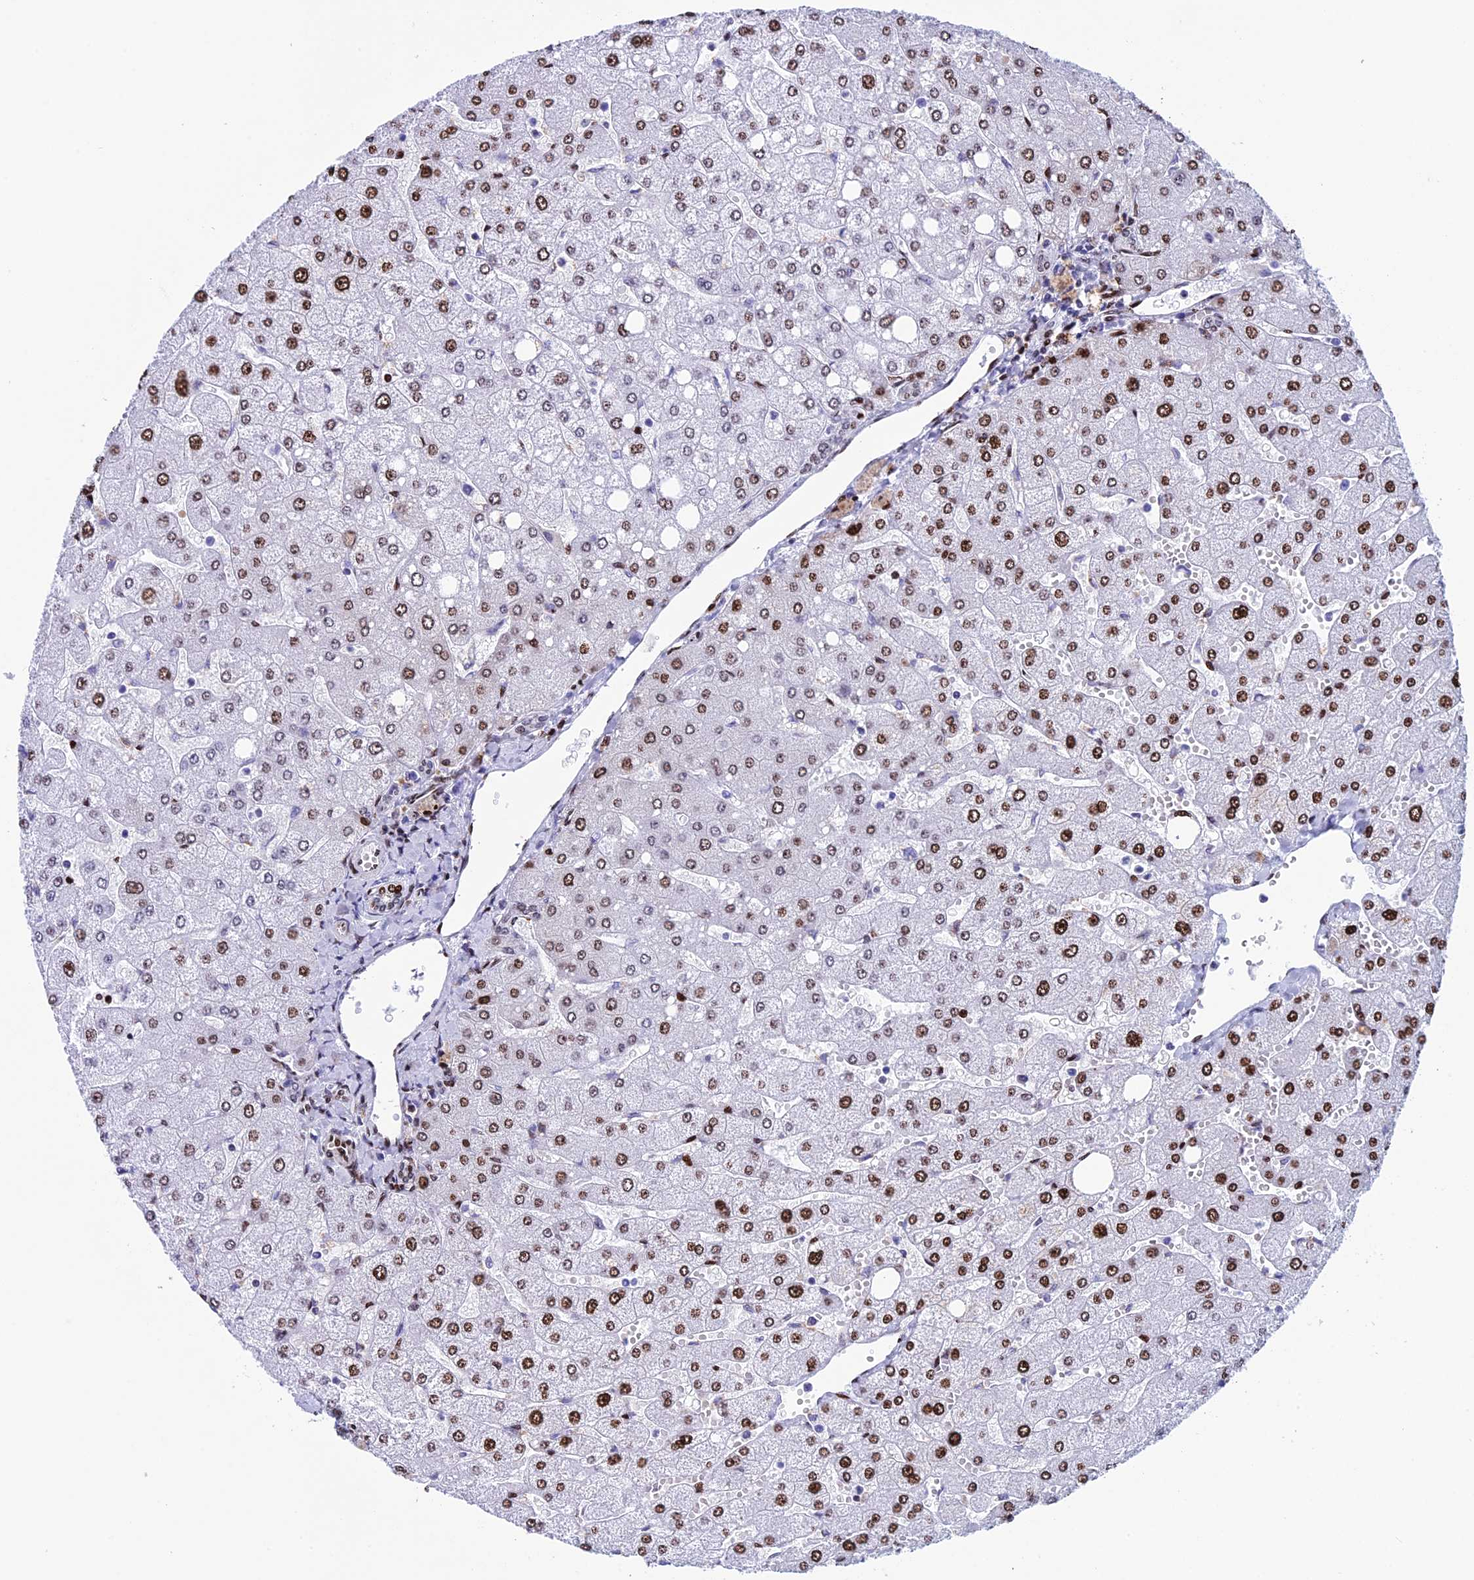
{"staining": {"intensity": "moderate", "quantity": "25%-75%", "location": "nuclear"}, "tissue": "liver", "cell_type": "Cholangiocytes", "image_type": "normal", "snomed": [{"axis": "morphology", "description": "Normal tissue, NOS"}, {"axis": "topography", "description": "Liver"}], "caption": "This histopathology image displays unremarkable liver stained with IHC to label a protein in brown. The nuclear of cholangiocytes show moderate positivity for the protein. Nuclei are counter-stained blue.", "gene": "BTBD3", "patient": {"sex": "male", "age": 55}}